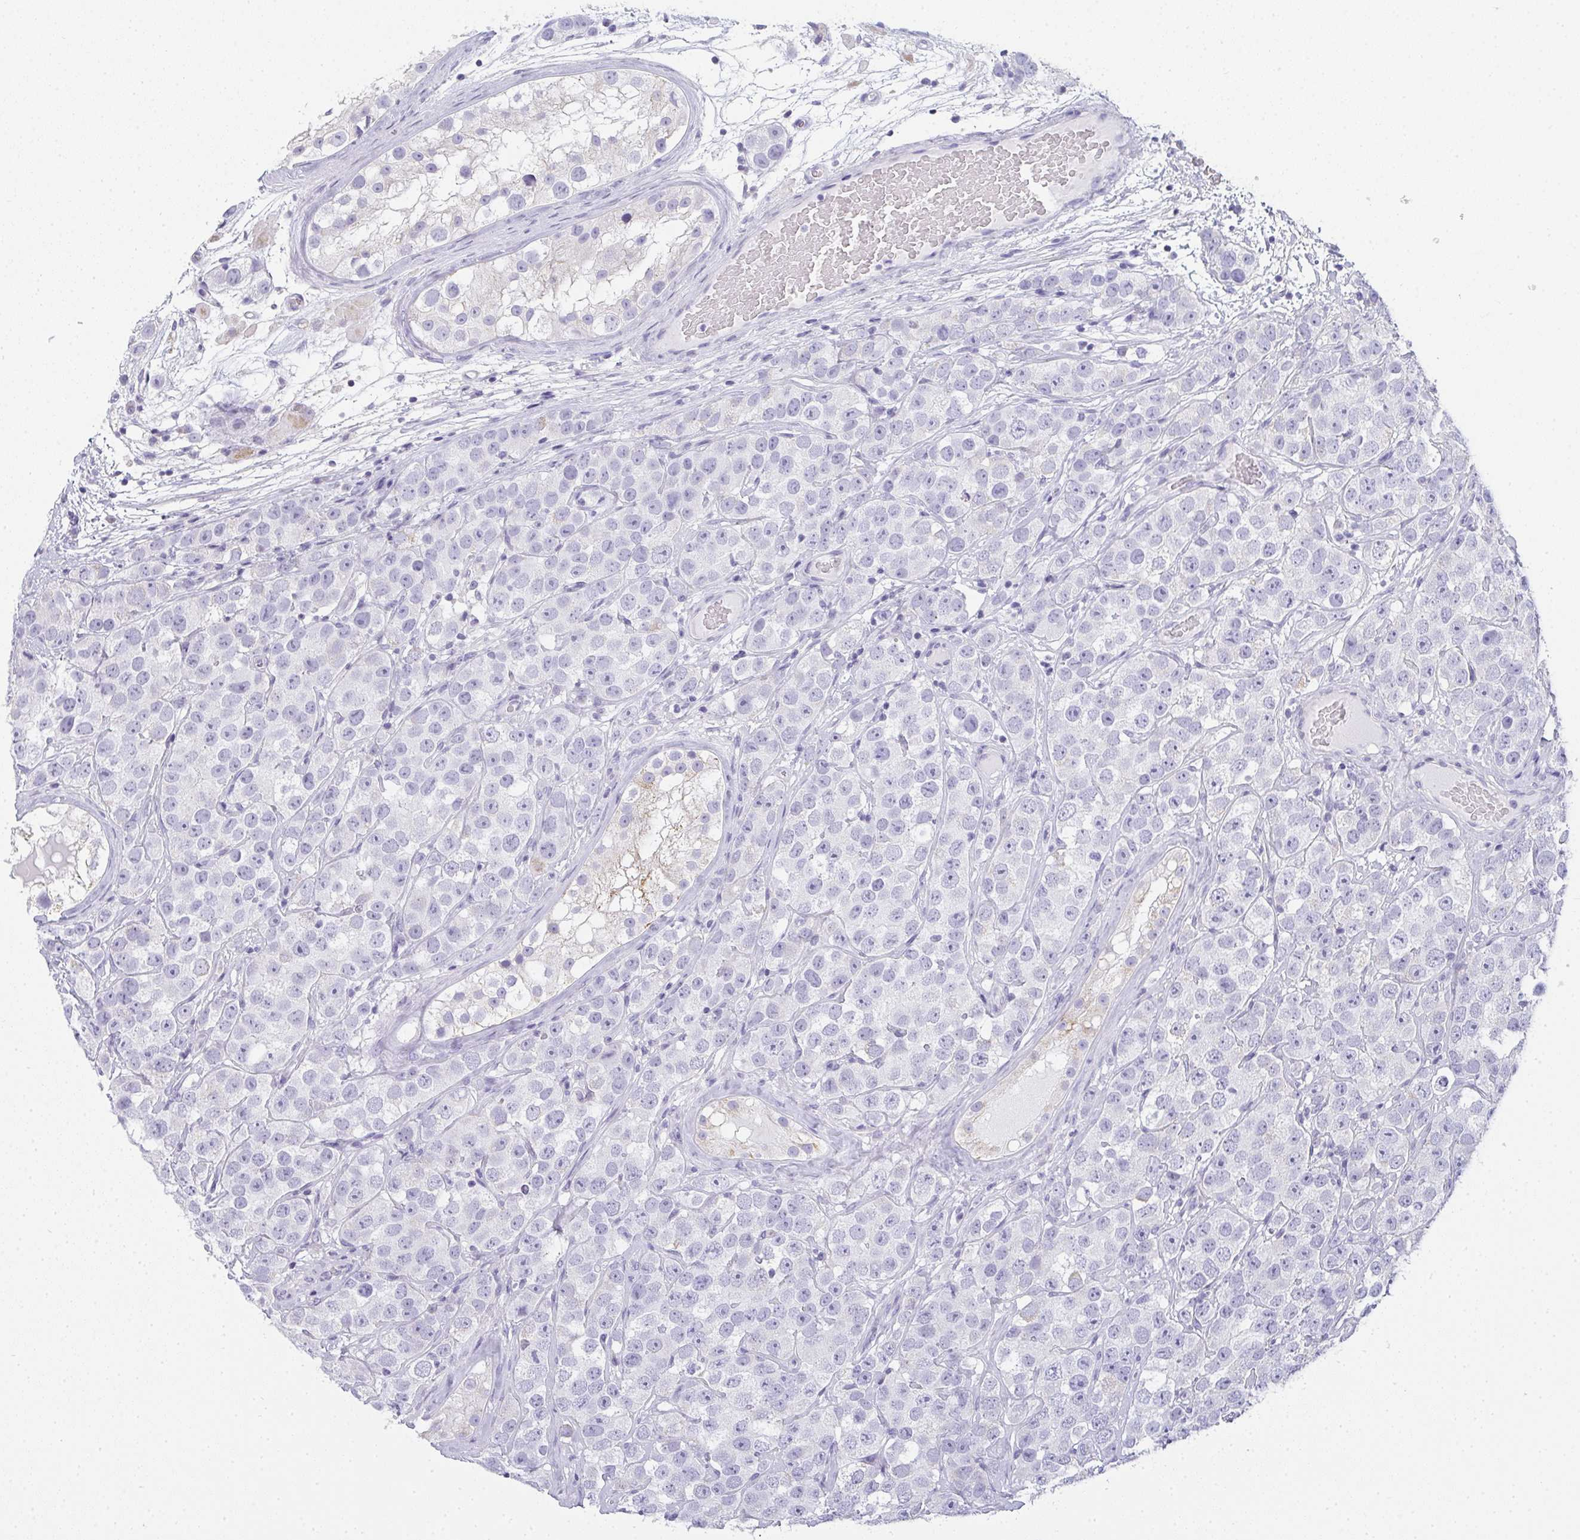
{"staining": {"intensity": "negative", "quantity": "none", "location": "none"}, "tissue": "testis cancer", "cell_type": "Tumor cells", "image_type": "cancer", "snomed": [{"axis": "morphology", "description": "Seminoma, NOS"}, {"axis": "topography", "description": "Testis"}], "caption": "A photomicrograph of human seminoma (testis) is negative for staining in tumor cells.", "gene": "GSDMB", "patient": {"sex": "male", "age": 28}}